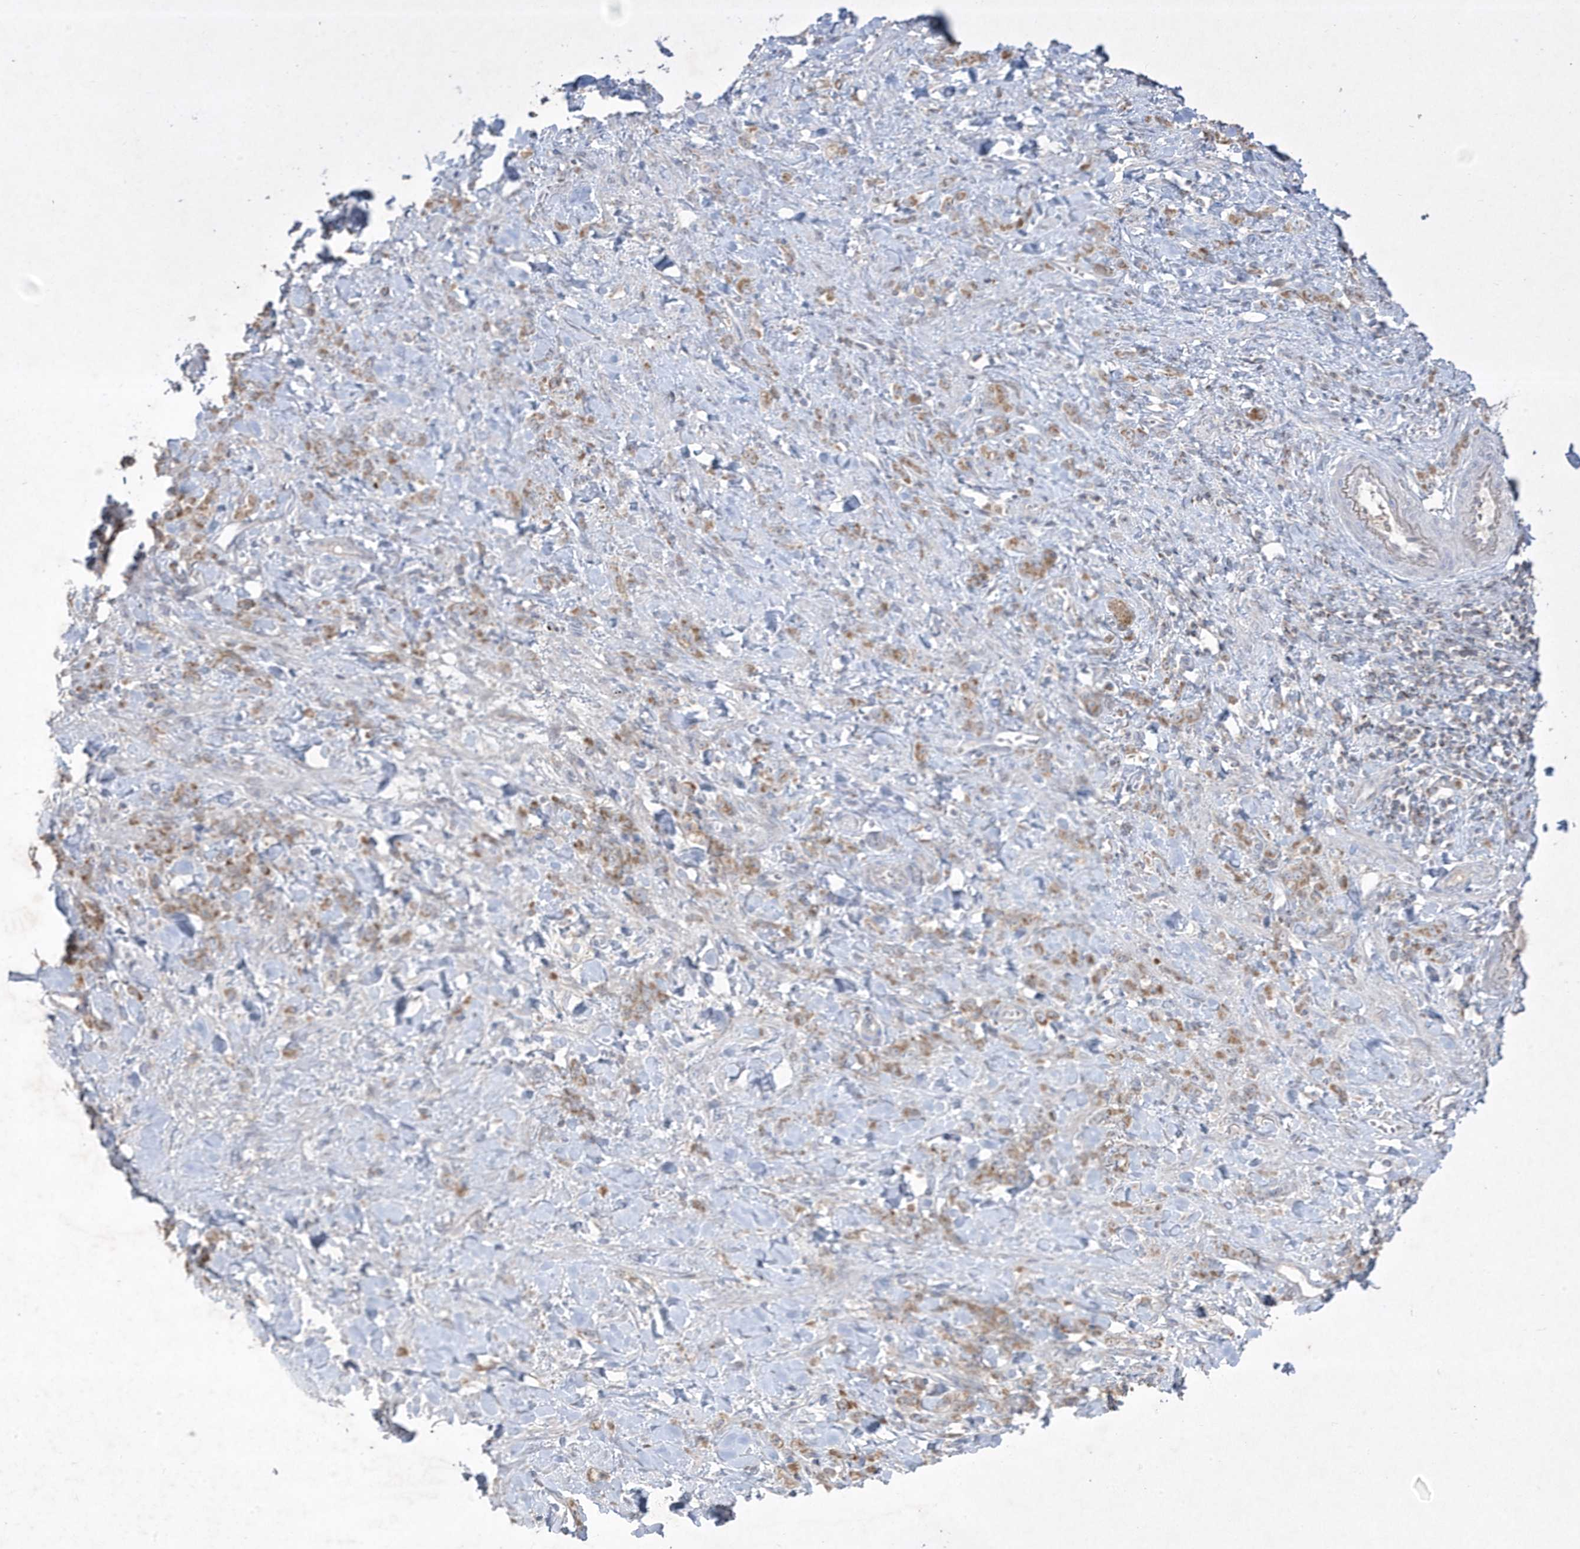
{"staining": {"intensity": "moderate", "quantity": ">75%", "location": "cytoplasmic/membranous"}, "tissue": "stomach cancer", "cell_type": "Tumor cells", "image_type": "cancer", "snomed": [{"axis": "morphology", "description": "Normal tissue, NOS"}, {"axis": "morphology", "description": "Adenocarcinoma, NOS"}, {"axis": "topography", "description": "Stomach"}], "caption": "Stomach cancer (adenocarcinoma) stained with DAB IHC shows medium levels of moderate cytoplasmic/membranous staining in approximately >75% of tumor cells.", "gene": "ADAMTSL3", "patient": {"sex": "male", "age": 82}}